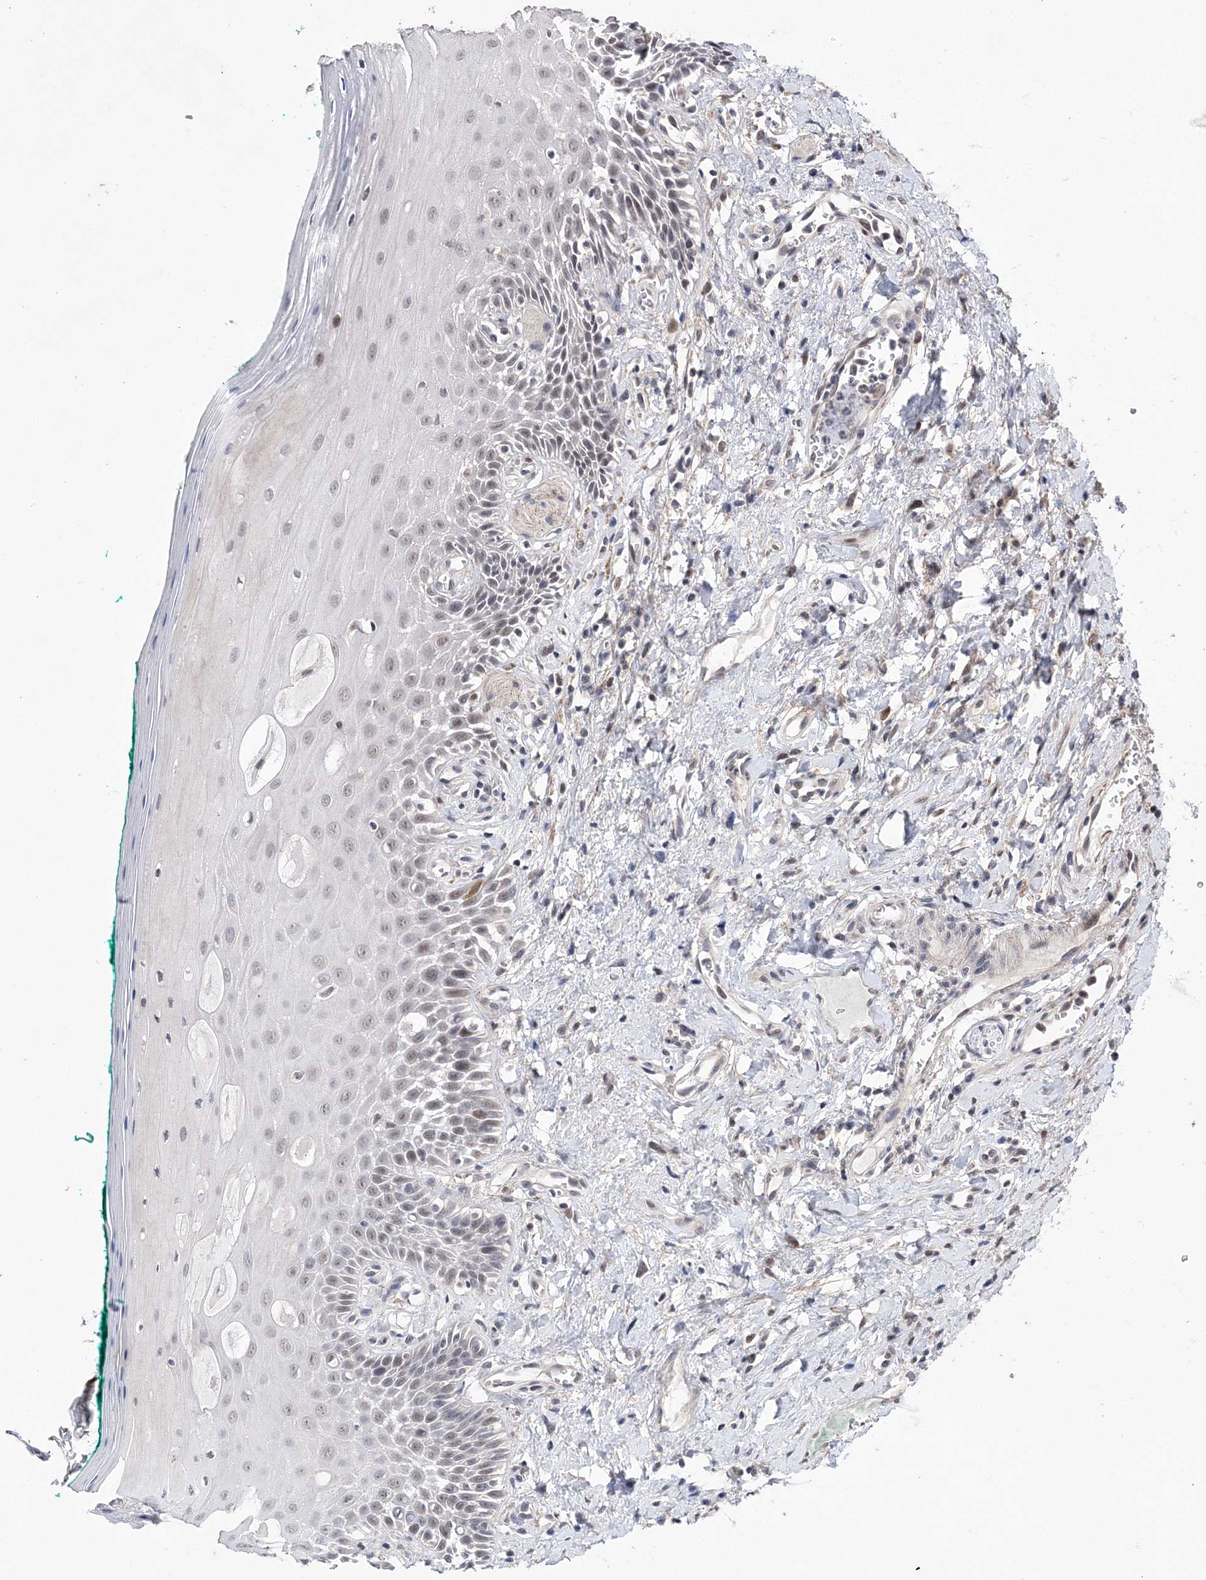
{"staining": {"intensity": "weak", "quantity": ">75%", "location": "nuclear"}, "tissue": "oral mucosa", "cell_type": "Squamous epithelial cells", "image_type": "normal", "snomed": [{"axis": "morphology", "description": "Normal tissue, NOS"}, {"axis": "topography", "description": "Oral tissue"}], "caption": "A brown stain labels weak nuclear staining of a protein in squamous epithelial cells of benign oral mucosa.", "gene": "BOD1L1", "patient": {"sex": "female", "age": 70}}